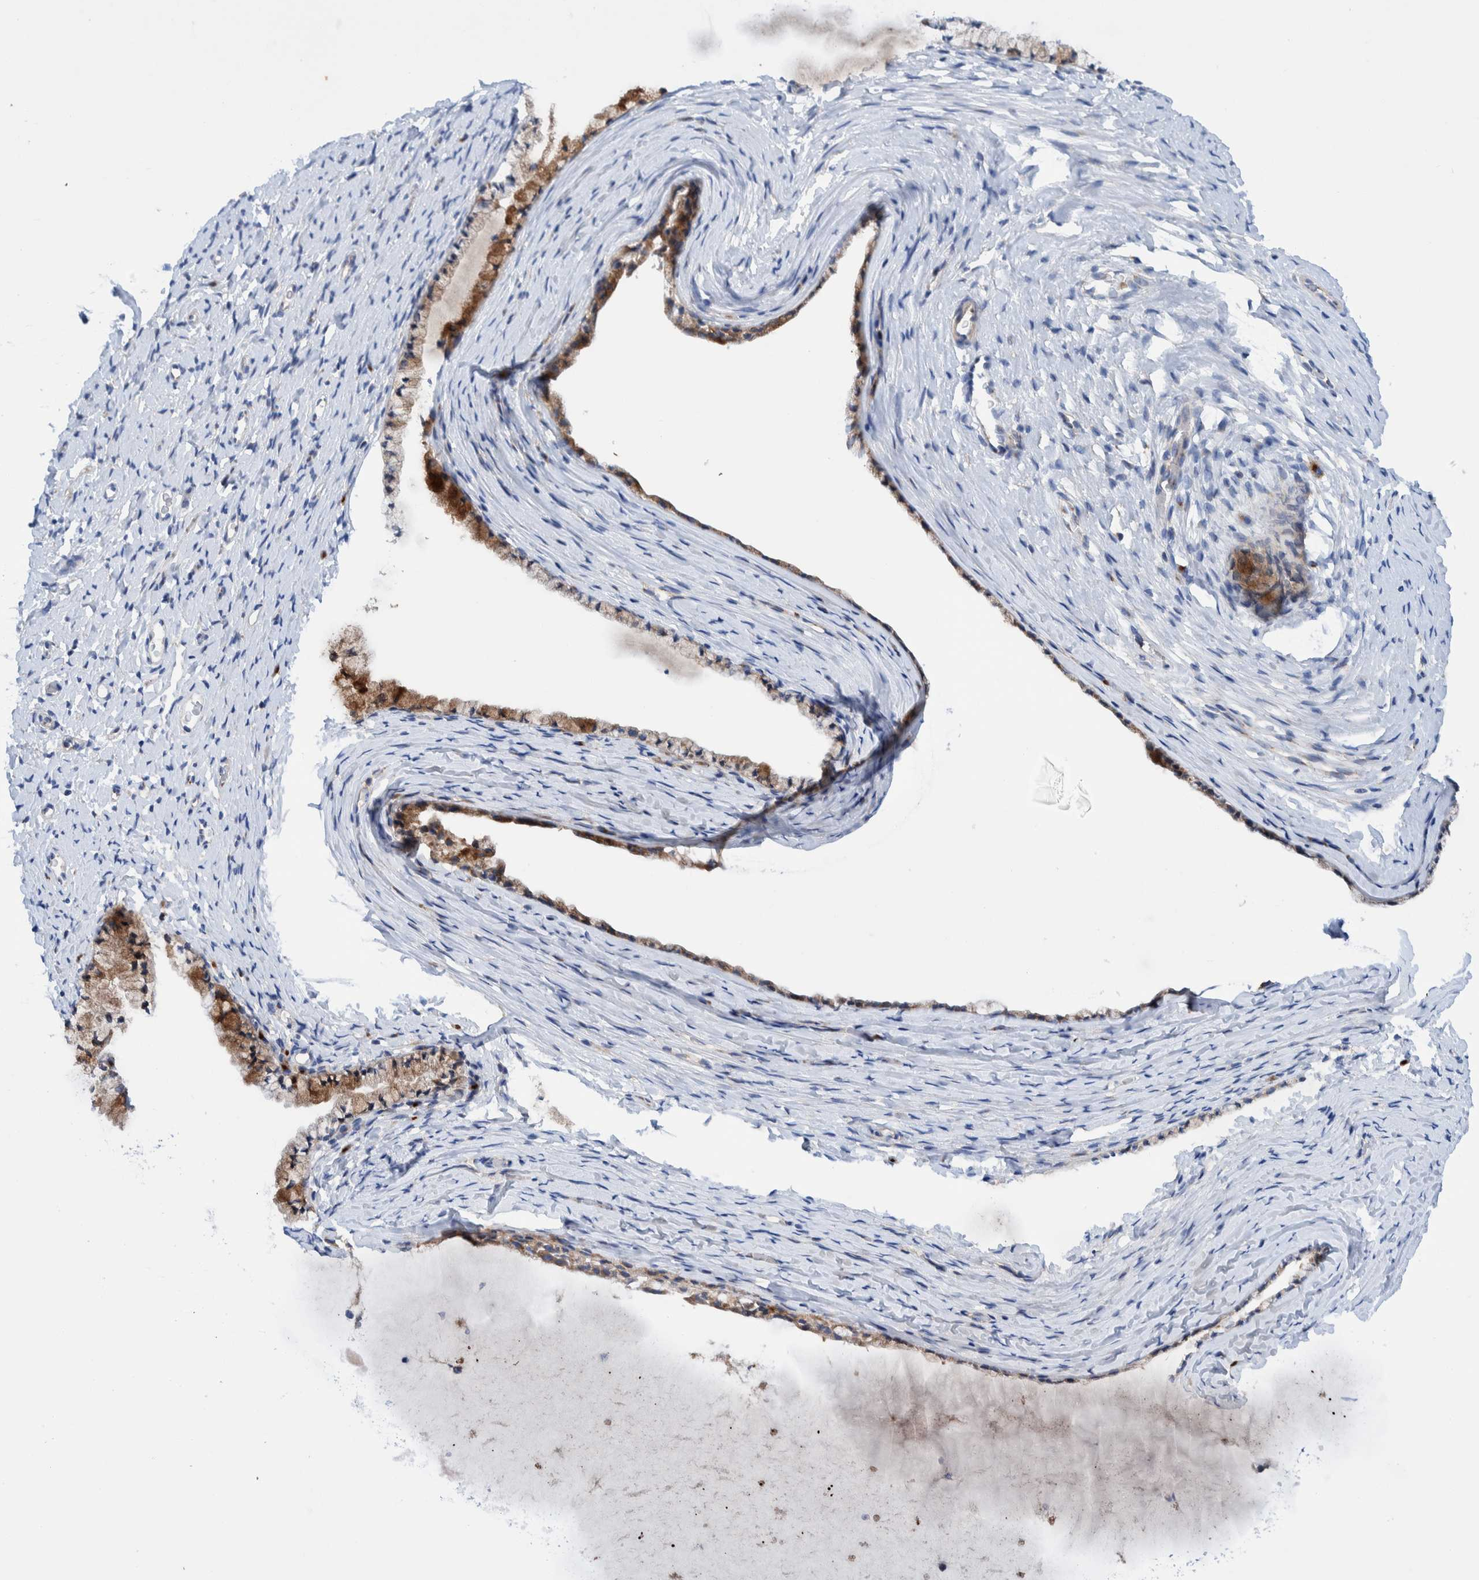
{"staining": {"intensity": "moderate", "quantity": "25%-75%", "location": "cytoplasmic/membranous"}, "tissue": "cervix", "cell_type": "Glandular cells", "image_type": "normal", "snomed": [{"axis": "morphology", "description": "Normal tissue, NOS"}, {"axis": "topography", "description": "Cervix"}], "caption": "Moderate cytoplasmic/membranous expression for a protein is seen in approximately 25%-75% of glandular cells of normal cervix using immunohistochemistry (IHC).", "gene": "TRIM58", "patient": {"sex": "female", "age": 72}}